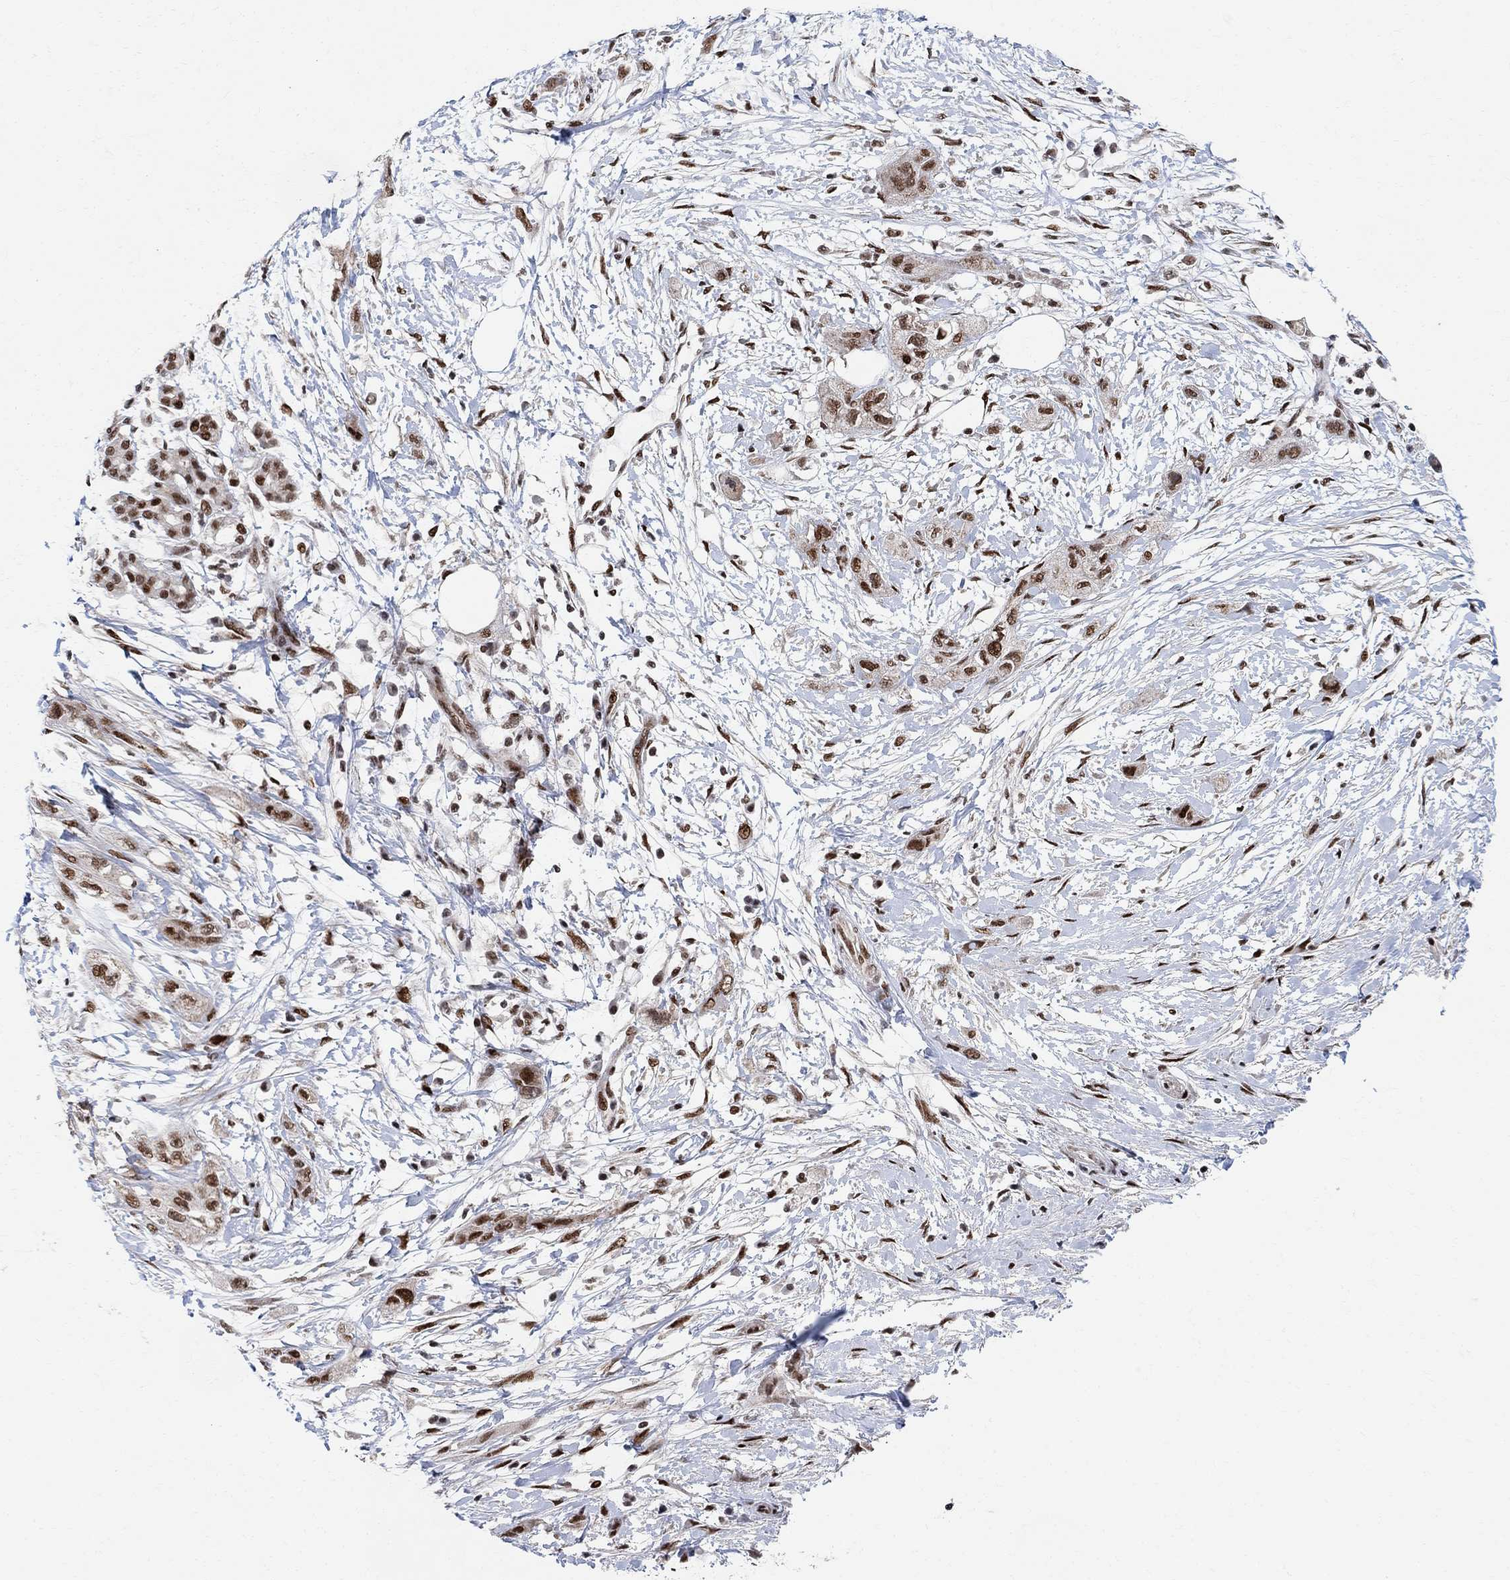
{"staining": {"intensity": "strong", "quantity": ">75%", "location": "nuclear"}, "tissue": "pancreatic cancer", "cell_type": "Tumor cells", "image_type": "cancer", "snomed": [{"axis": "morphology", "description": "Adenocarcinoma, NOS"}, {"axis": "topography", "description": "Pancreas"}], "caption": "Brown immunohistochemical staining in human pancreatic adenocarcinoma shows strong nuclear positivity in about >75% of tumor cells.", "gene": "E4F1", "patient": {"sex": "male", "age": 72}}